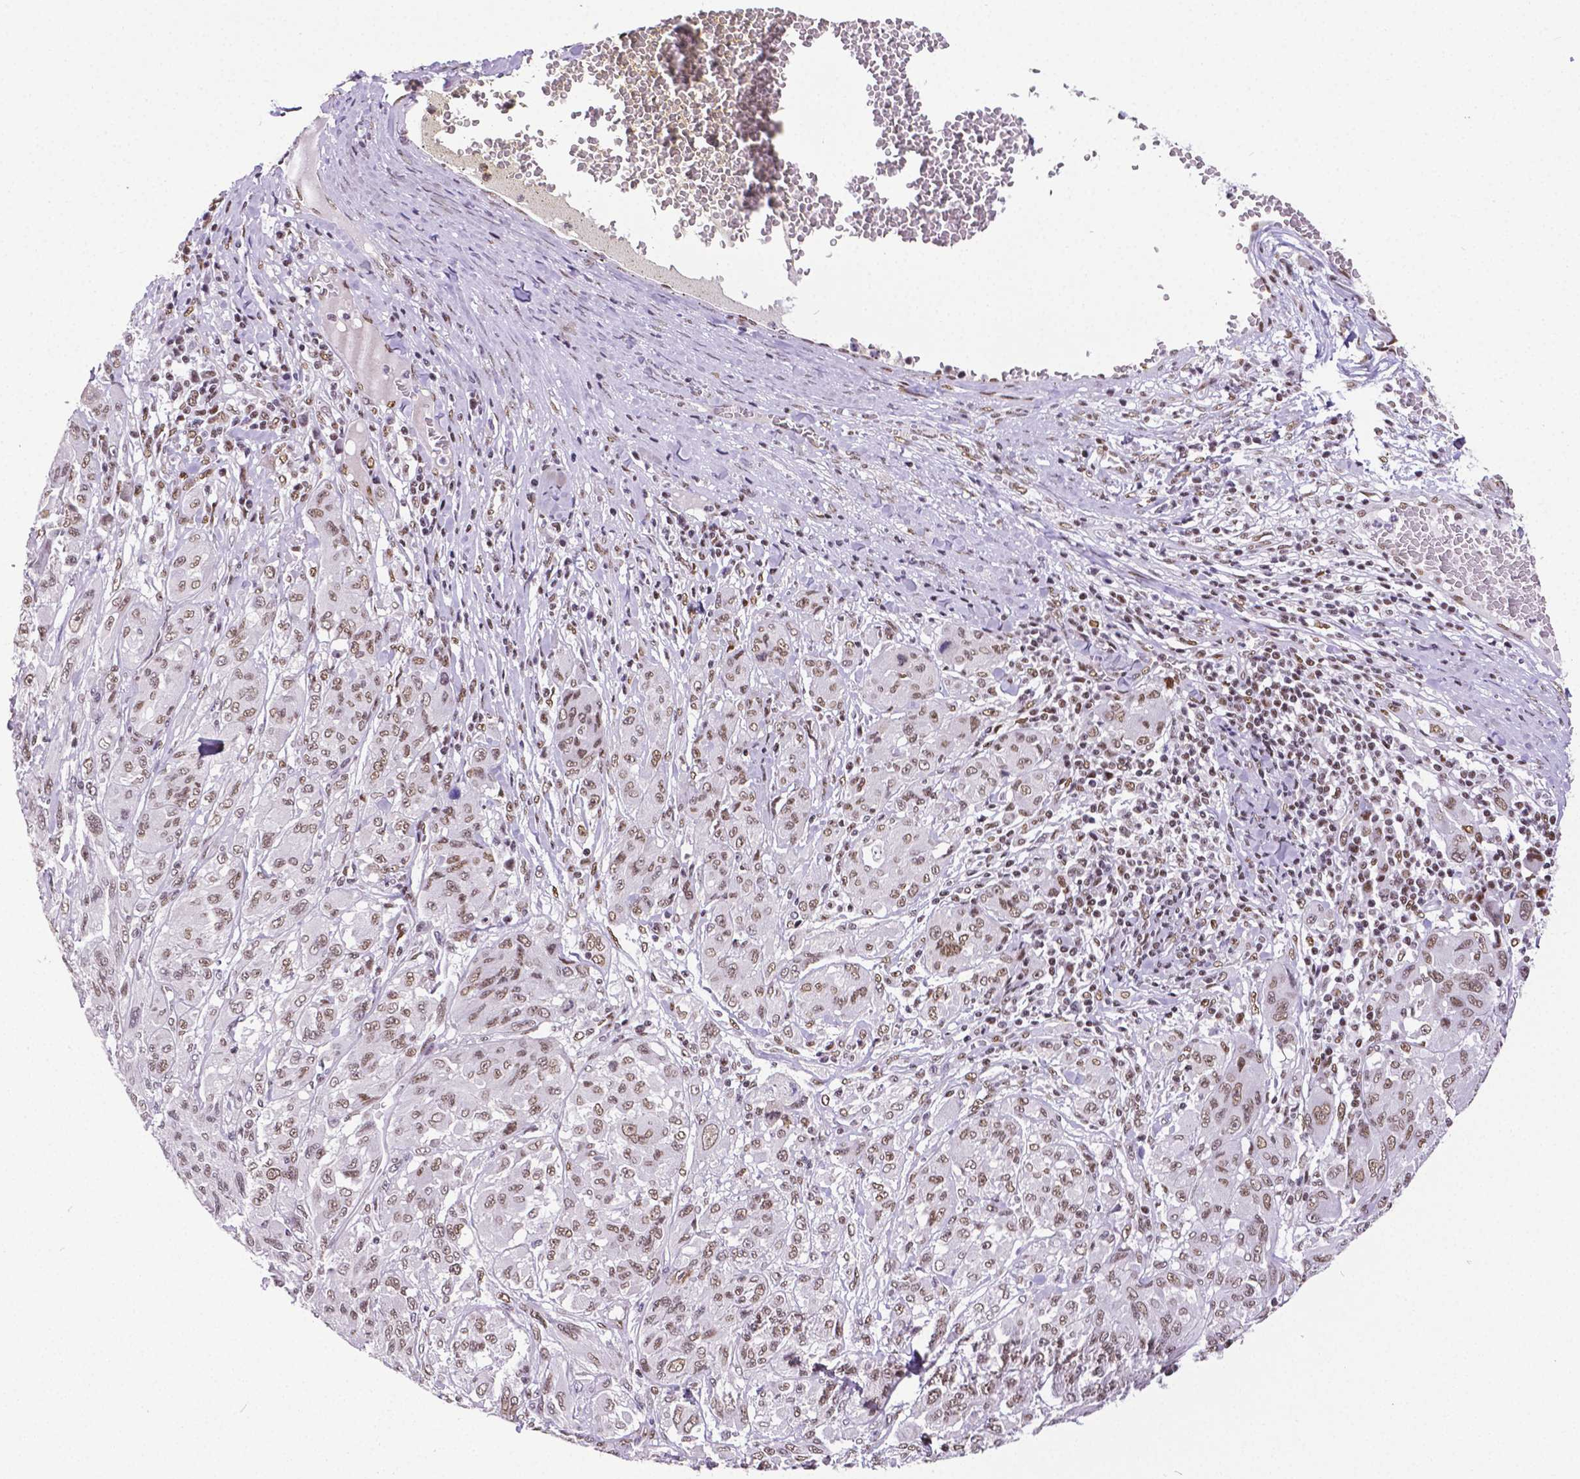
{"staining": {"intensity": "moderate", "quantity": ">75%", "location": "nuclear"}, "tissue": "melanoma", "cell_type": "Tumor cells", "image_type": "cancer", "snomed": [{"axis": "morphology", "description": "Malignant melanoma, NOS"}, {"axis": "topography", "description": "Skin"}], "caption": "Tumor cells display medium levels of moderate nuclear positivity in approximately >75% of cells in human malignant melanoma.", "gene": "REST", "patient": {"sex": "female", "age": 91}}